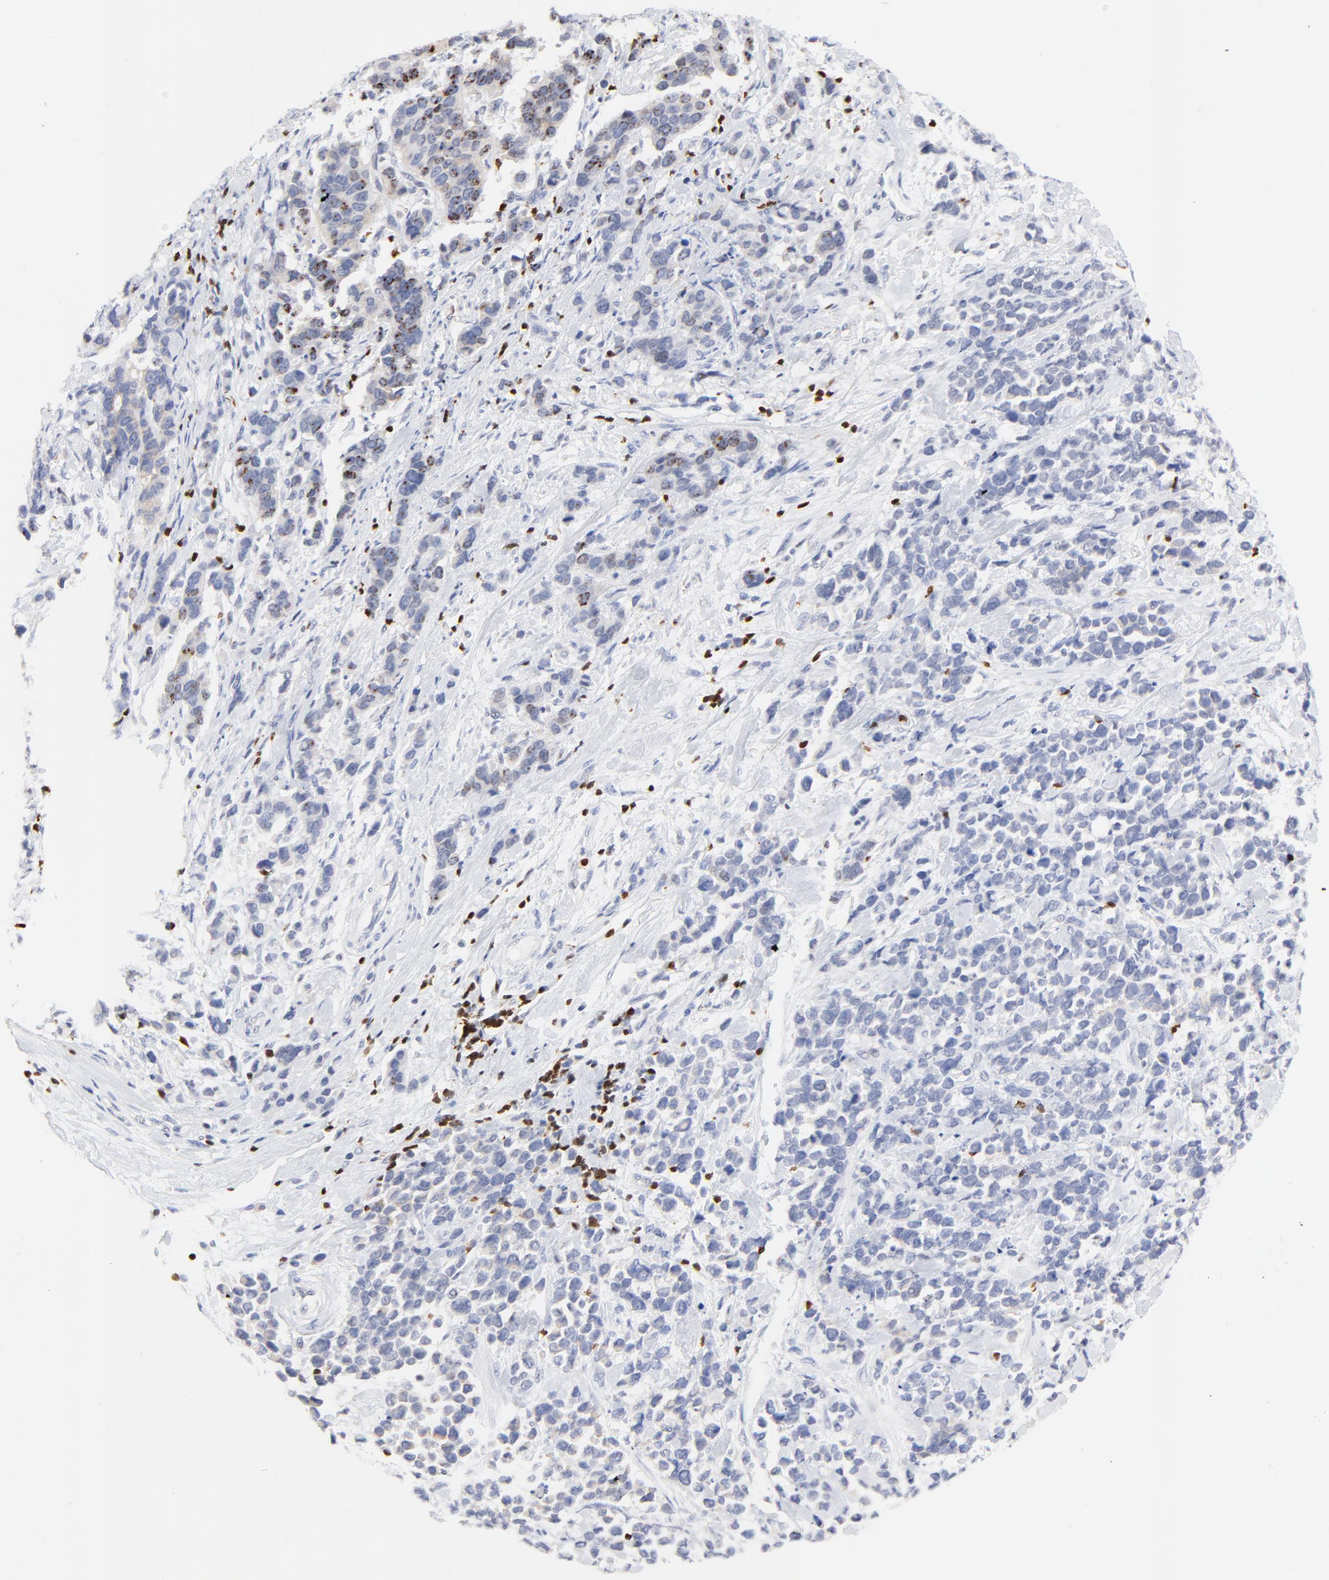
{"staining": {"intensity": "weak", "quantity": "25%-75%", "location": "cytoplasmic/membranous"}, "tissue": "stomach cancer", "cell_type": "Tumor cells", "image_type": "cancer", "snomed": [{"axis": "morphology", "description": "Adenocarcinoma, NOS"}, {"axis": "topography", "description": "Stomach, upper"}], "caption": "The micrograph reveals a brown stain indicating the presence of a protein in the cytoplasmic/membranous of tumor cells in stomach cancer (adenocarcinoma).", "gene": "ZAP70", "patient": {"sex": "male", "age": 71}}